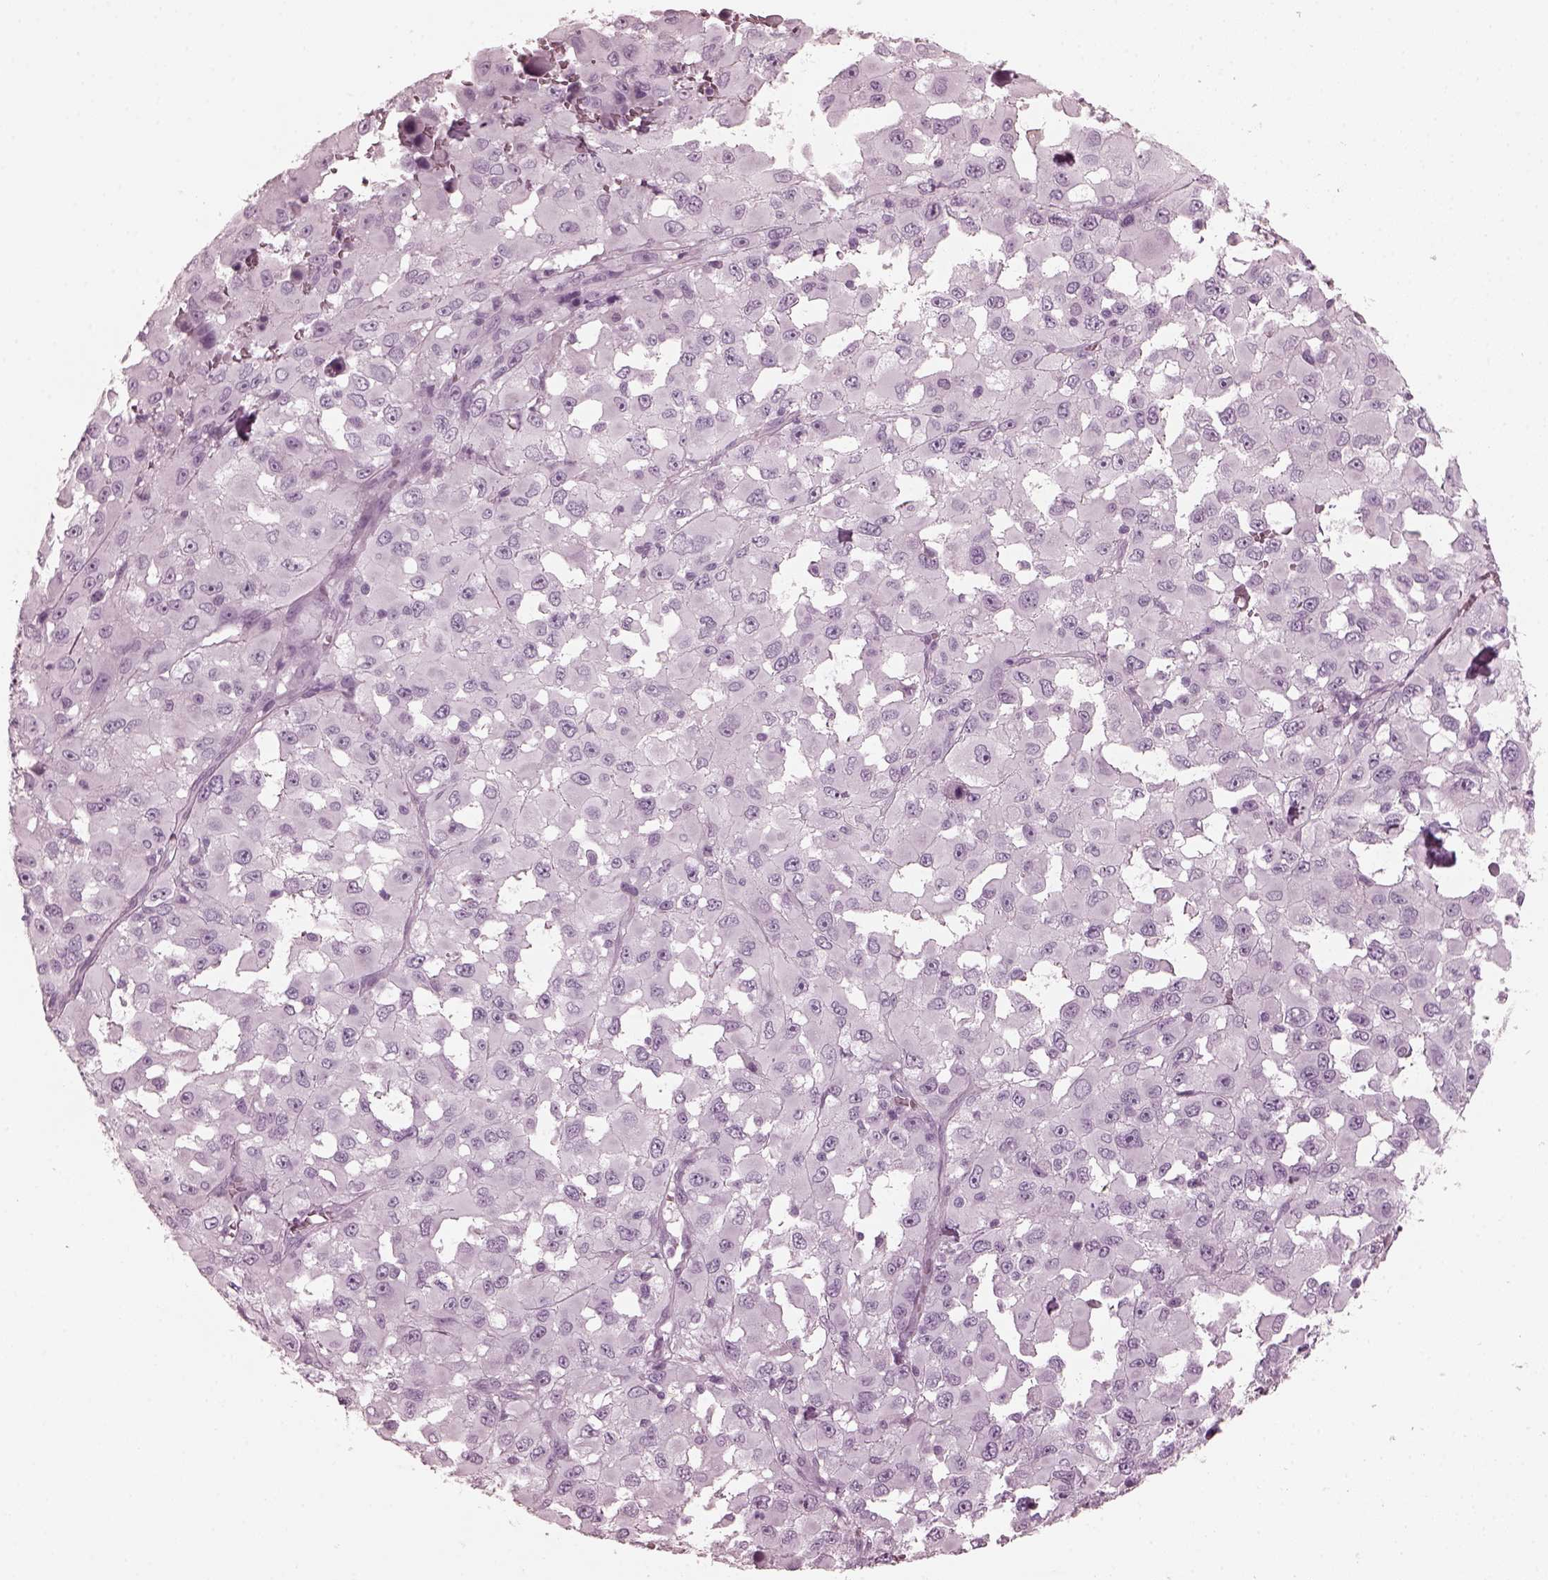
{"staining": {"intensity": "negative", "quantity": "none", "location": "none"}, "tissue": "melanoma", "cell_type": "Tumor cells", "image_type": "cancer", "snomed": [{"axis": "morphology", "description": "Malignant melanoma, Metastatic site"}, {"axis": "topography", "description": "Lymph node"}], "caption": "Melanoma was stained to show a protein in brown. There is no significant staining in tumor cells. (IHC, brightfield microscopy, high magnification).", "gene": "GRM6", "patient": {"sex": "male", "age": 50}}